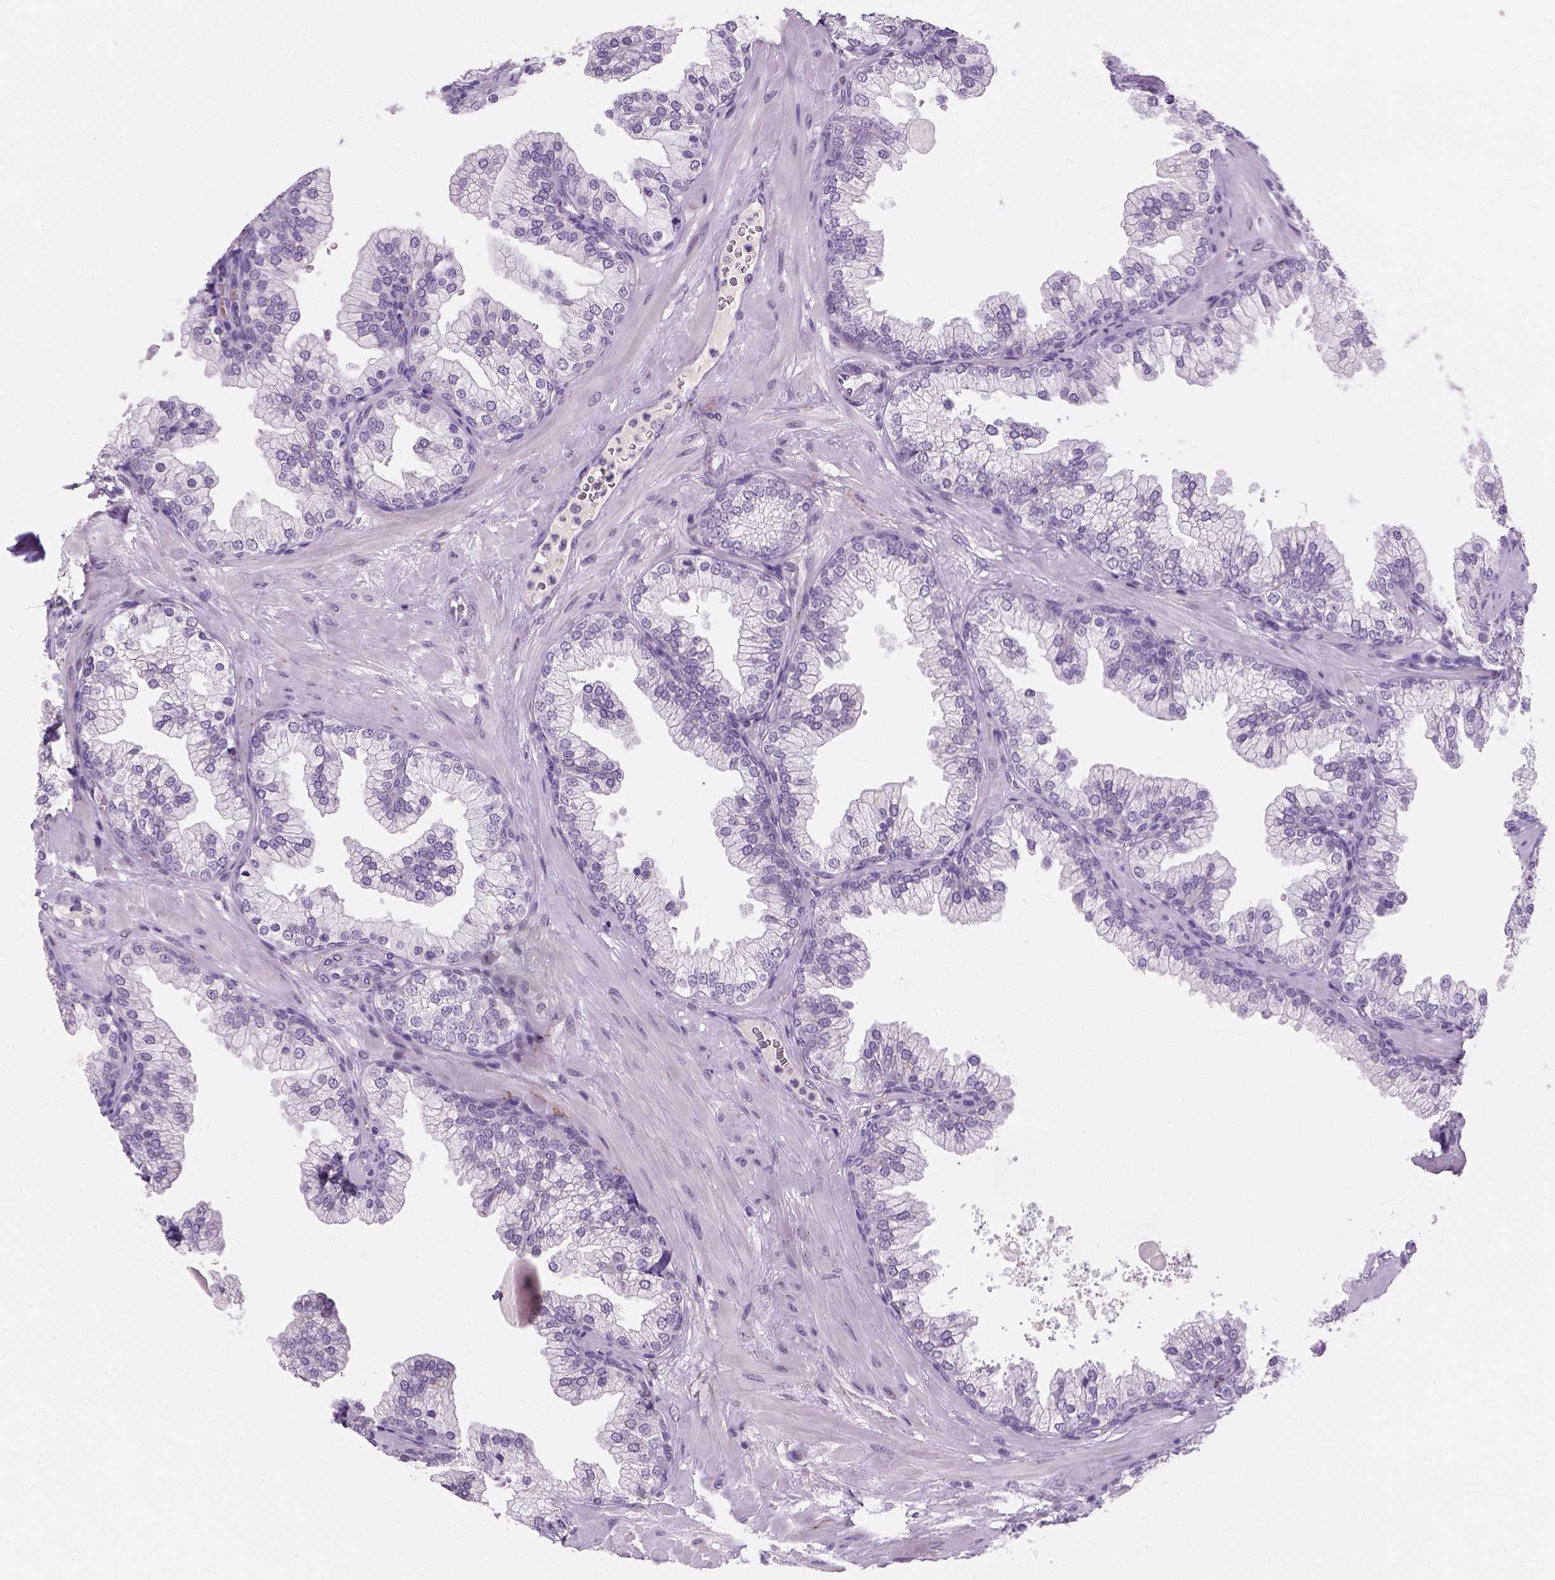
{"staining": {"intensity": "negative", "quantity": "none", "location": "none"}, "tissue": "prostate", "cell_type": "Glandular cells", "image_type": "normal", "snomed": [{"axis": "morphology", "description": "Normal tissue, NOS"}, {"axis": "topography", "description": "Prostate"}, {"axis": "topography", "description": "Peripheral nerve tissue"}], "caption": "IHC of benign prostate reveals no positivity in glandular cells.", "gene": "ZMAT4", "patient": {"sex": "male", "age": 61}}